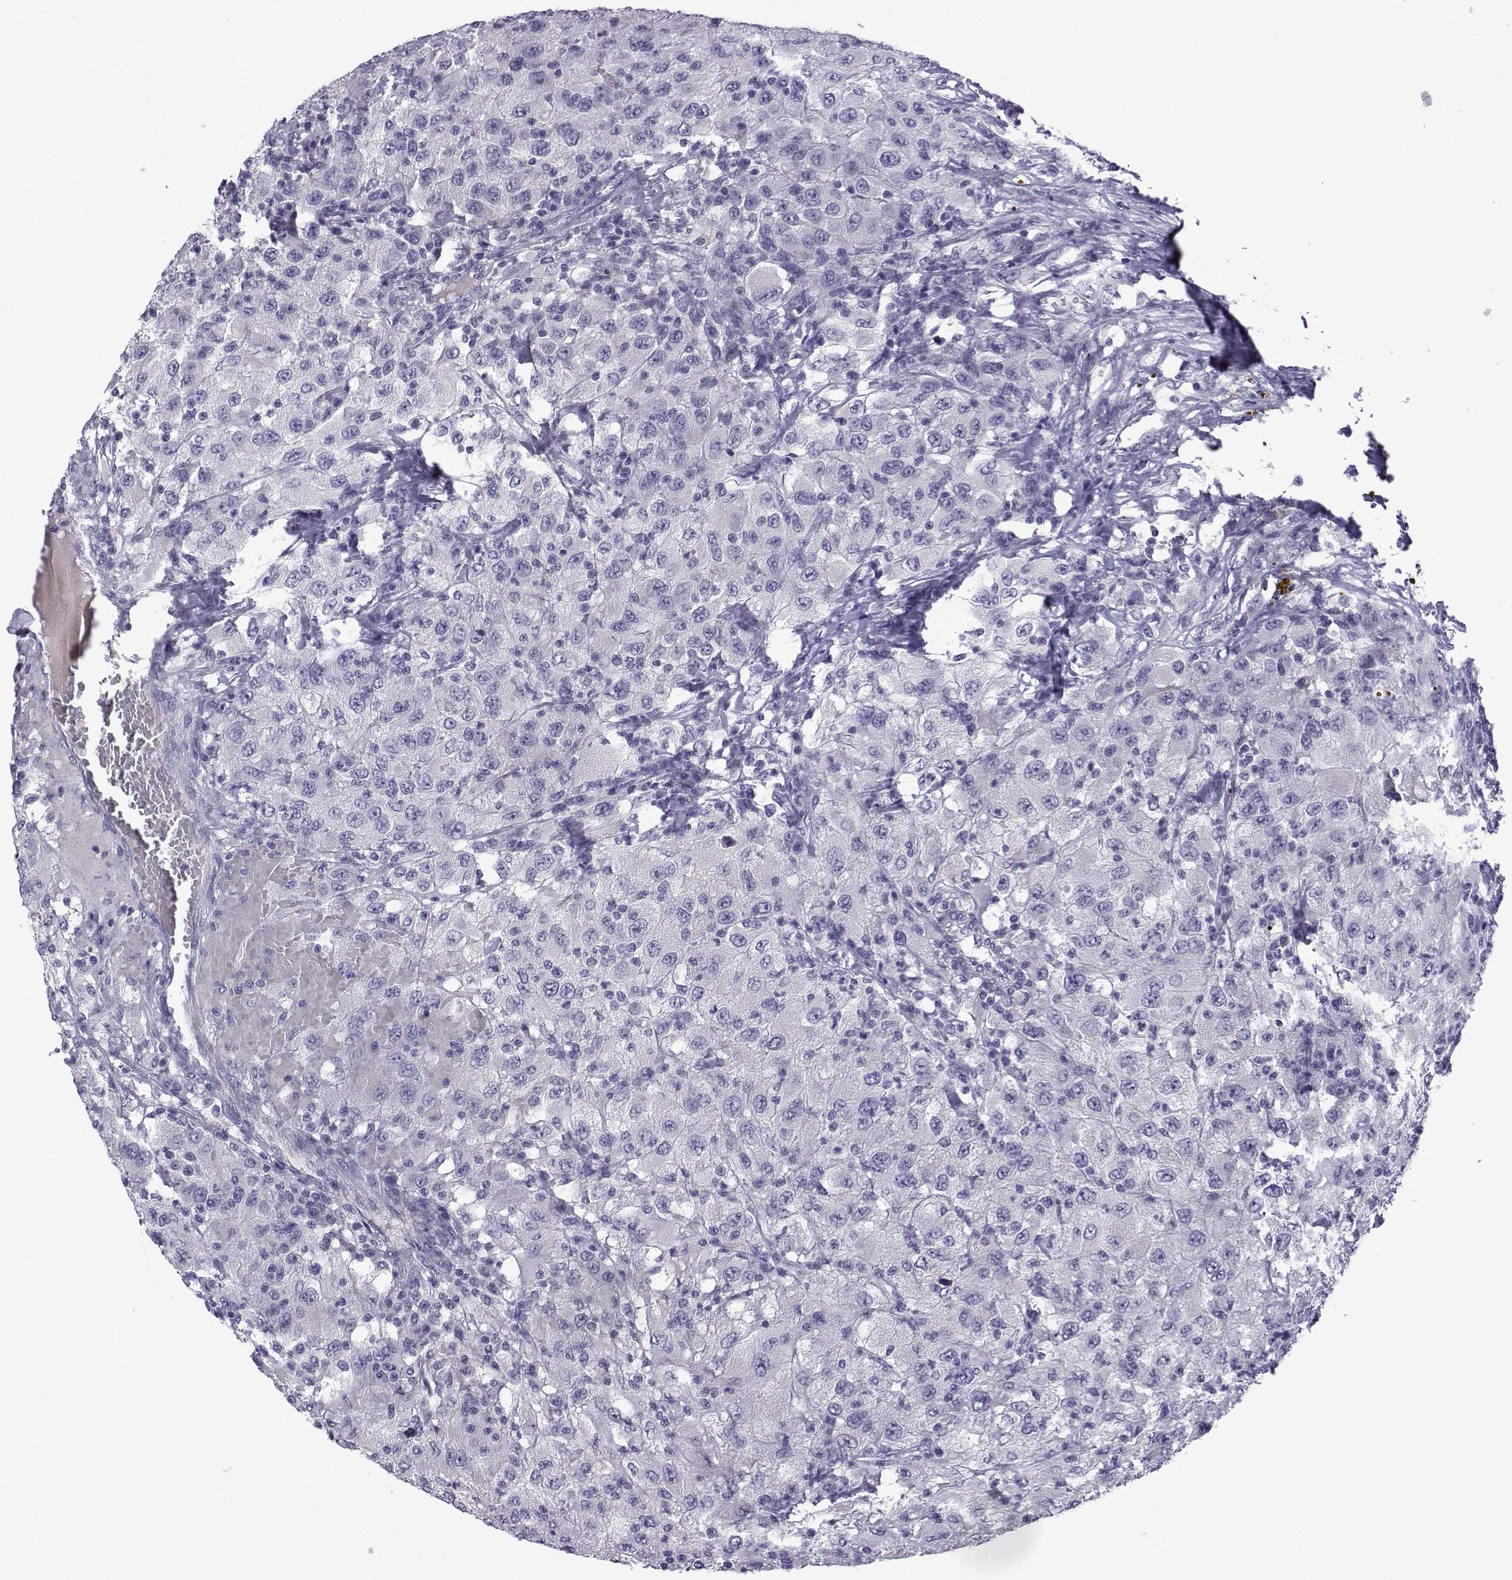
{"staining": {"intensity": "negative", "quantity": "none", "location": "none"}, "tissue": "renal cancer", "cell_type": "Tumor cells", "image_type": "cancer", "snomed": [{"axis": "morphology", "description": "Adenocarcinoma, NOS"}, {"axis": "topography", "description": "Kidney"}], "caption": "High magnification brightfield microscopy of adenocarcinoma (renal) stained with DAB (3,3'-diaminobenzidine) (brown) and counterstained with hematoxylin (blue): tumor cells show no significant positivity.", "gene": "SPACA7", "patient": {"sex": "female", "age": 67}}